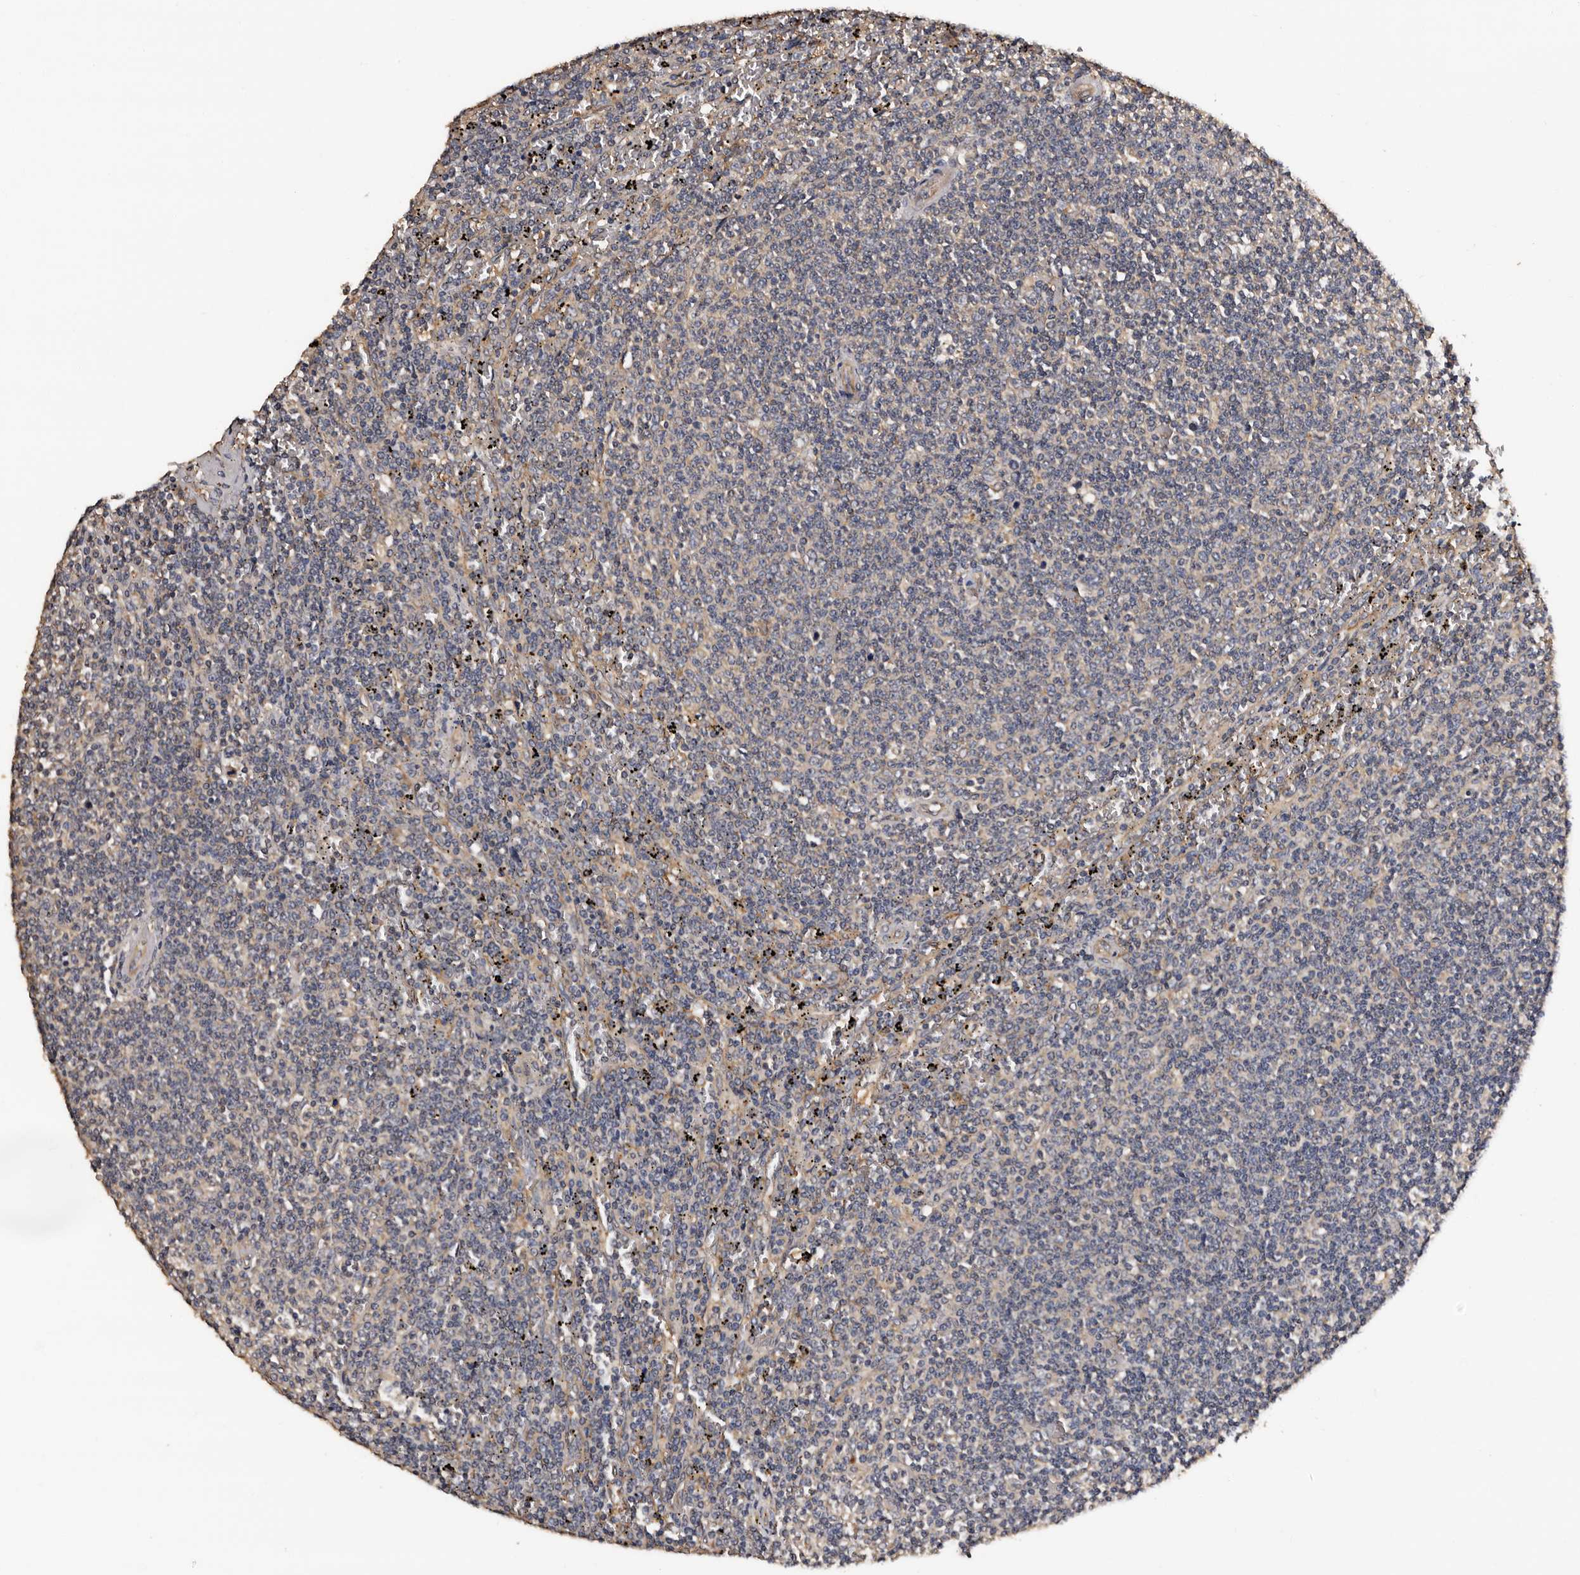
{"staining": {"intensity": "negative", "quantity": "none", "location": "none"}, "tissue": "lymphoma", "cell_type": "Tumor cells", "image_type": "cancer", "snomed": [{"axis": "morphology", "description": "Malignant lymphoma, non-Hodgkin's type, Low grade"}, {"axis": "topography", "description": "Spleen"}], "caption": "This is an IHC photomicrograph of low-grade malignant lymphoma, non-Hodgkin's type. There is no staining in tumor cells.", "gene": "ADCK5", "patient": {"sex": "female", "age": 50}}